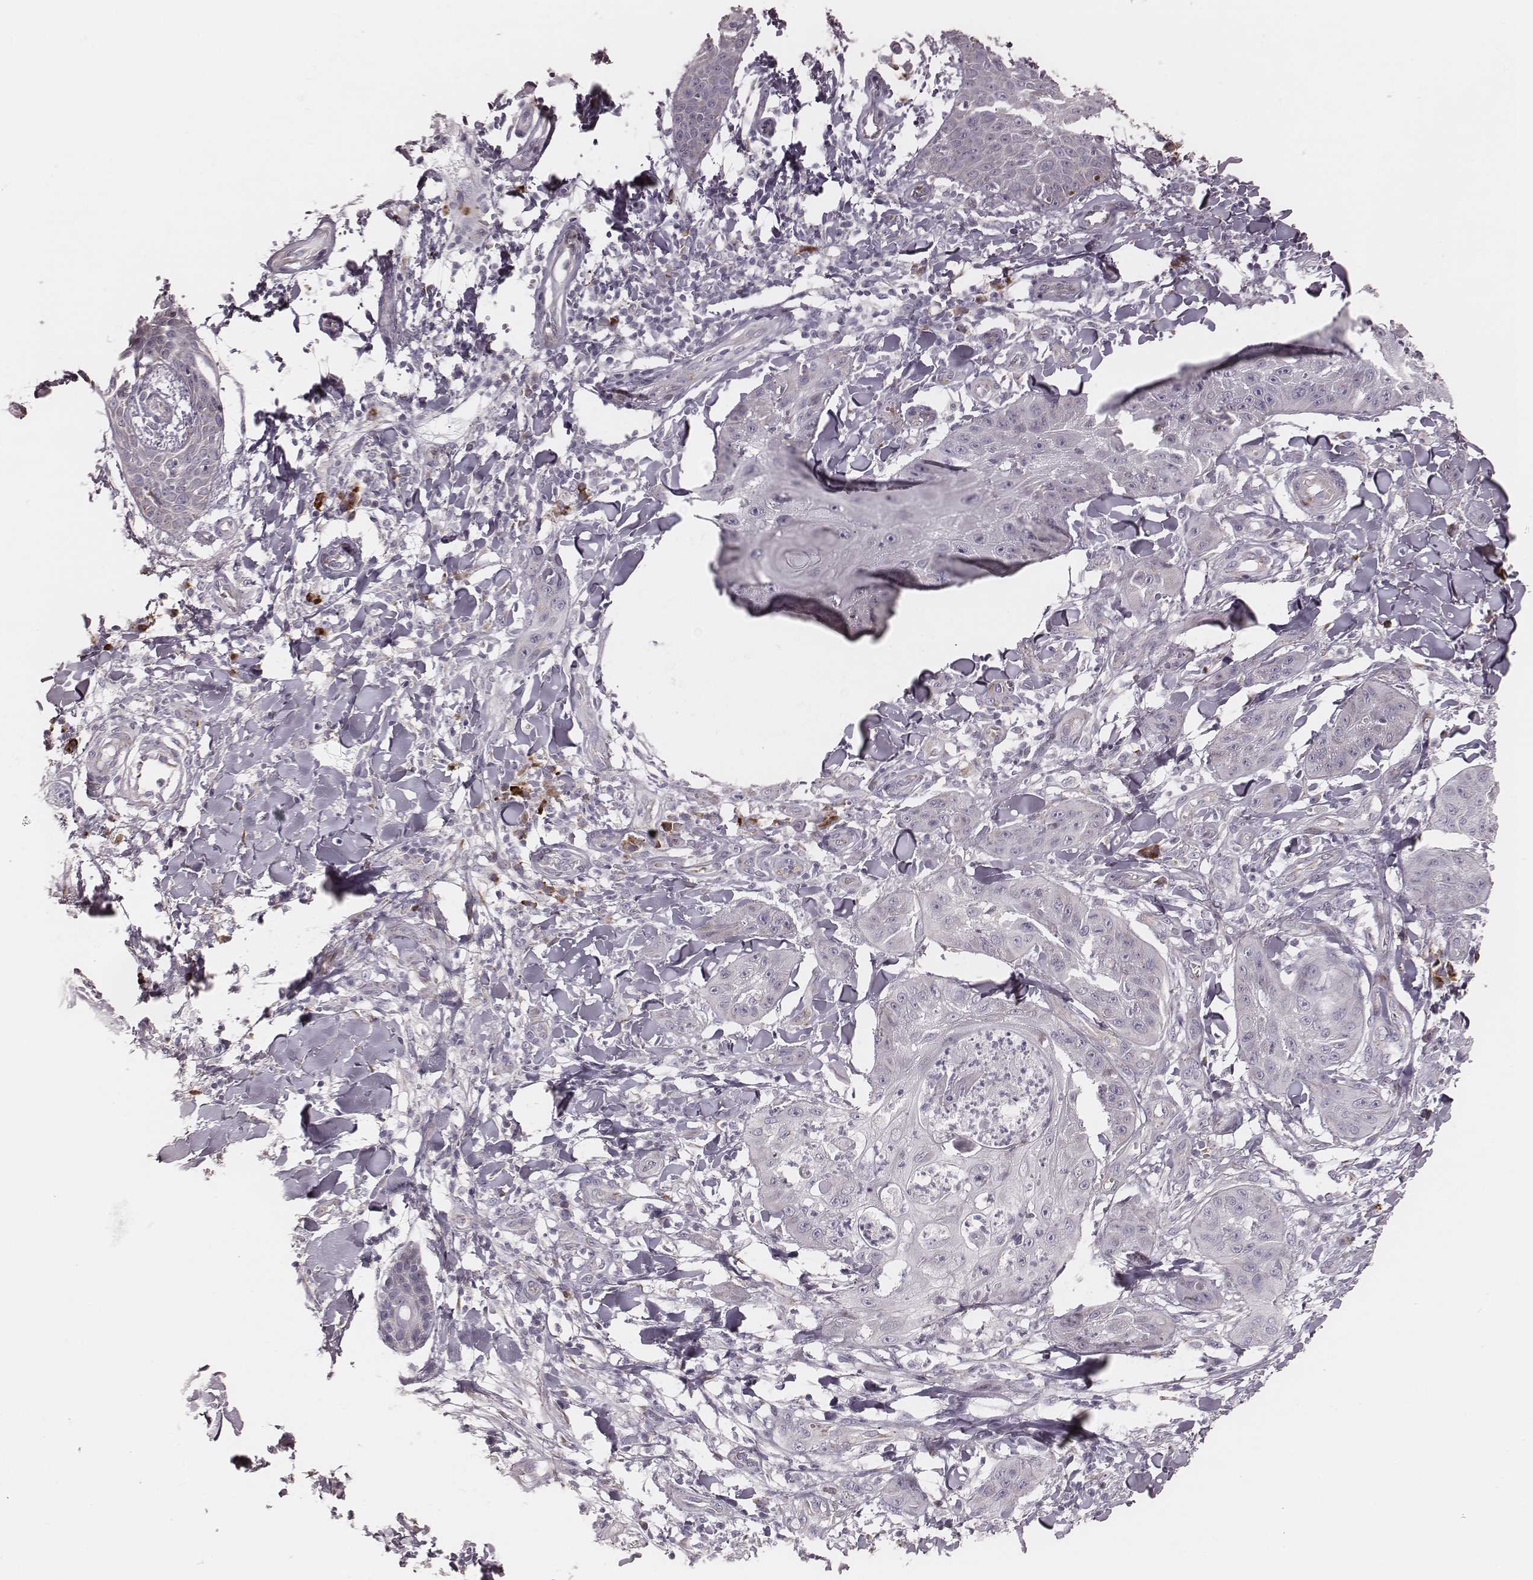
{"staining": {"intensity": "negative", "quantity": "none", "location": "none"}, "tissue": "skin cancer", "cell_type": "Tumor cells", "image_type": "cancer", "snomed": [{"axis": "morphology", "description": "Squamous cell carcinoma, NOS"}, {"axis": "topography", "description": "Skin"}], "caption": "Tumor cells show no significant protein staining in skin cancer (squamous cell carcinoma). (DAB (3,3'-diaminobenzidine) IHC with hematoxylin counter stain).", "gene": "KIF5C", "patient": {"sex": "male", "age": 70}}